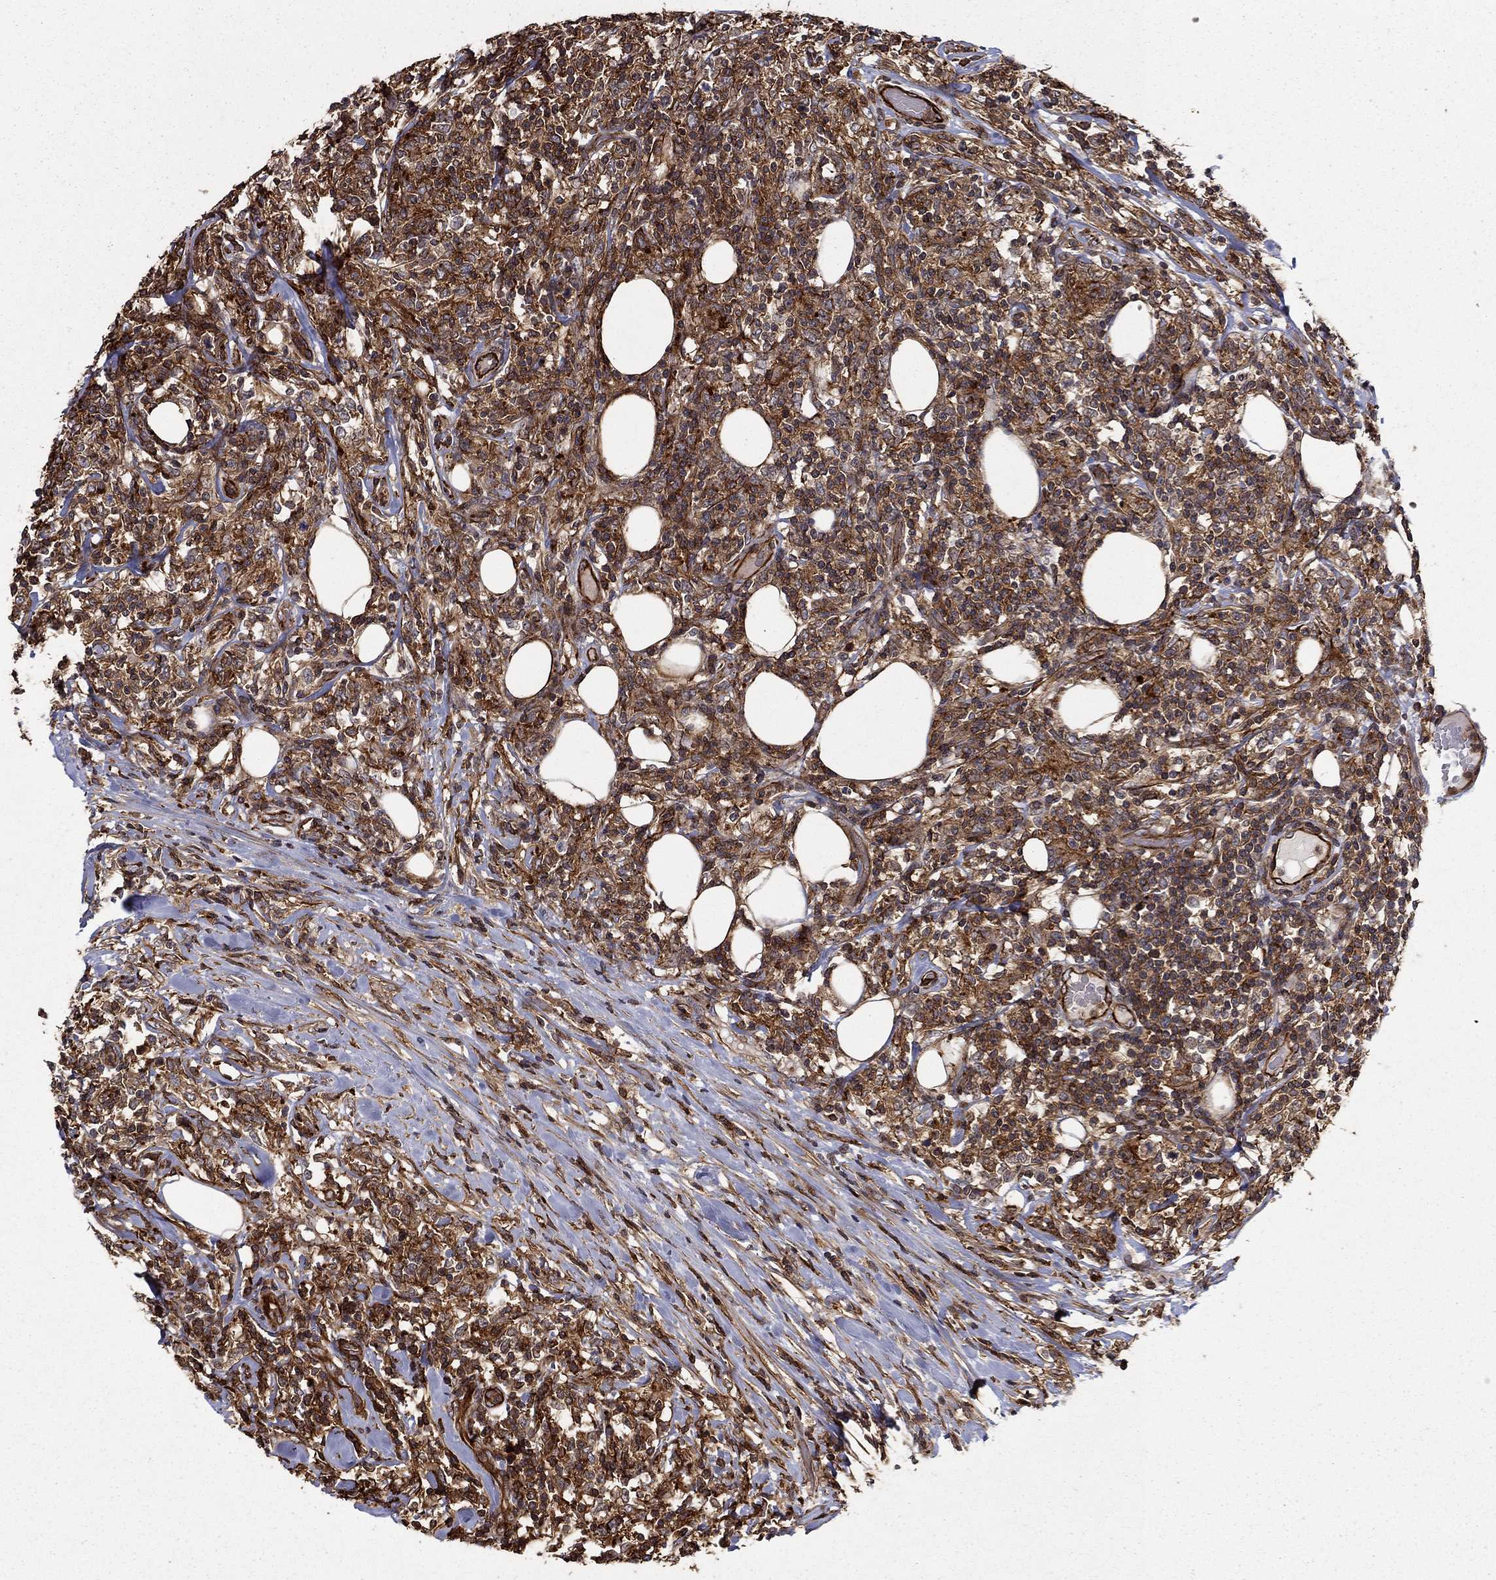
{"staining": {"intensity": "moderate", "quantity": ">75%", "location": "cytoplasmic/membranous"}, "tissue": "lymphoma", "cell_type": "Tumor cells", "image_type": "cancer", "snomed": [{"axis": "morphology", "description": "Malignant lymphoma, non-Hodgkin's type, High grade"}, {"axis": "topography", "description": "Lymph node"}], "caption": "Moderate cytoplasmic/membranous positivity for a protein is identified in about >75% of tumor cells of malignant lymphoma, non-Hodgkin's type (high-grade) using immunohistochemistry.", "gene": "ADM", "patient": {"sex": "female", "age": 84}}